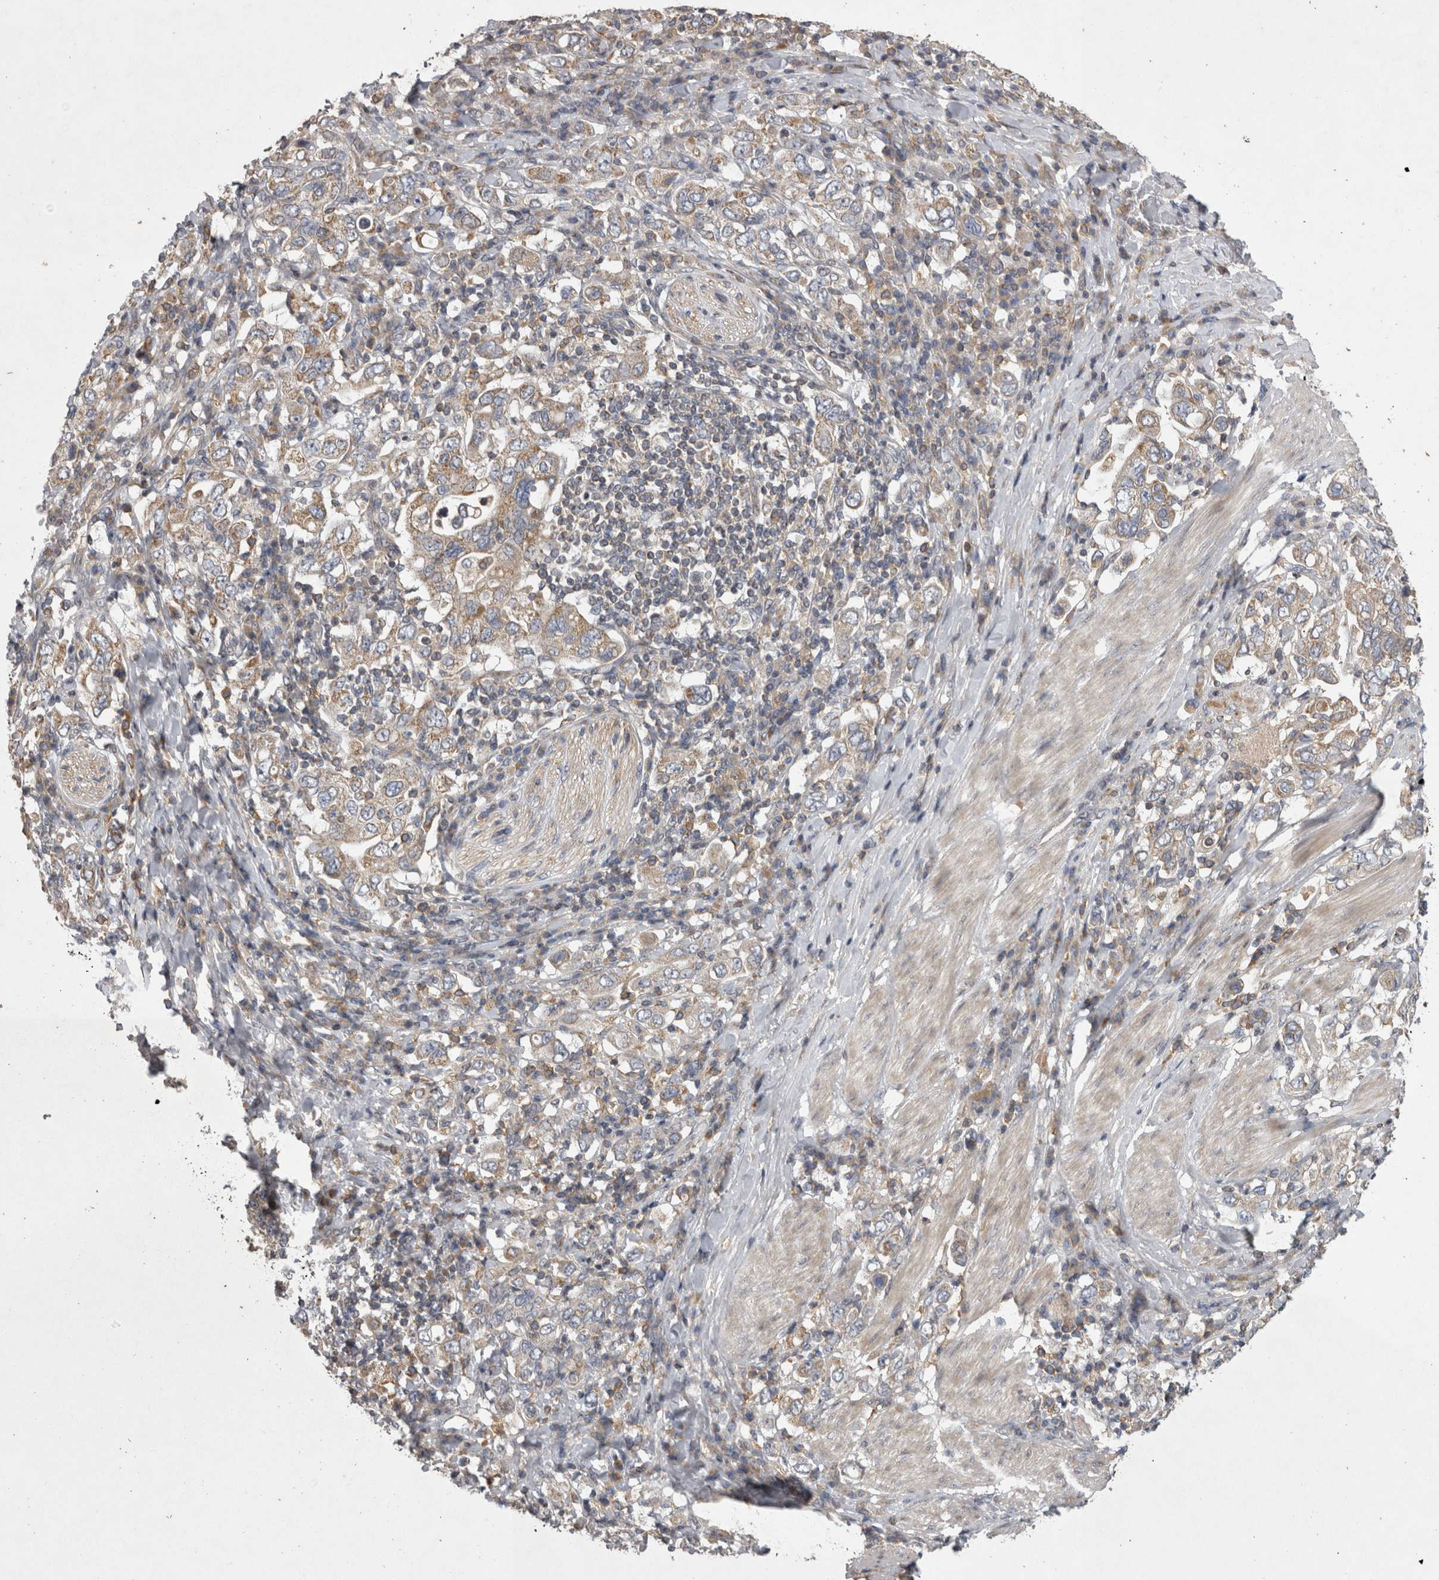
{"staining": {"intensity": "weak", "quantity": "25%-75%", "location": "cytoplasmic/membranous"}, "tissue": "stomach cancer", "cell_type": "Tumor cells", "image_type": "cancer", "snomed": [{"axis": "morphology", "description": "Adenocarcinoma, NOS"}, {"axis": "topography", "description": "Stomach, upper"}], "caption": "Immunohistochemistry staining of stomach adenocarcinoma, which exhibits low levels of weak cytoplasmic/membranous positivity in approximately 25%-75% of tumor cells indicating weak cytoplasmic/membranous protein positivity. The staining was performed using DAB (brown) for protein detection and nuclei were counterstained in hematoxylin (blue).", "gene": "TSPOAP1", "patient": {"sex": "male", "age": 62}}